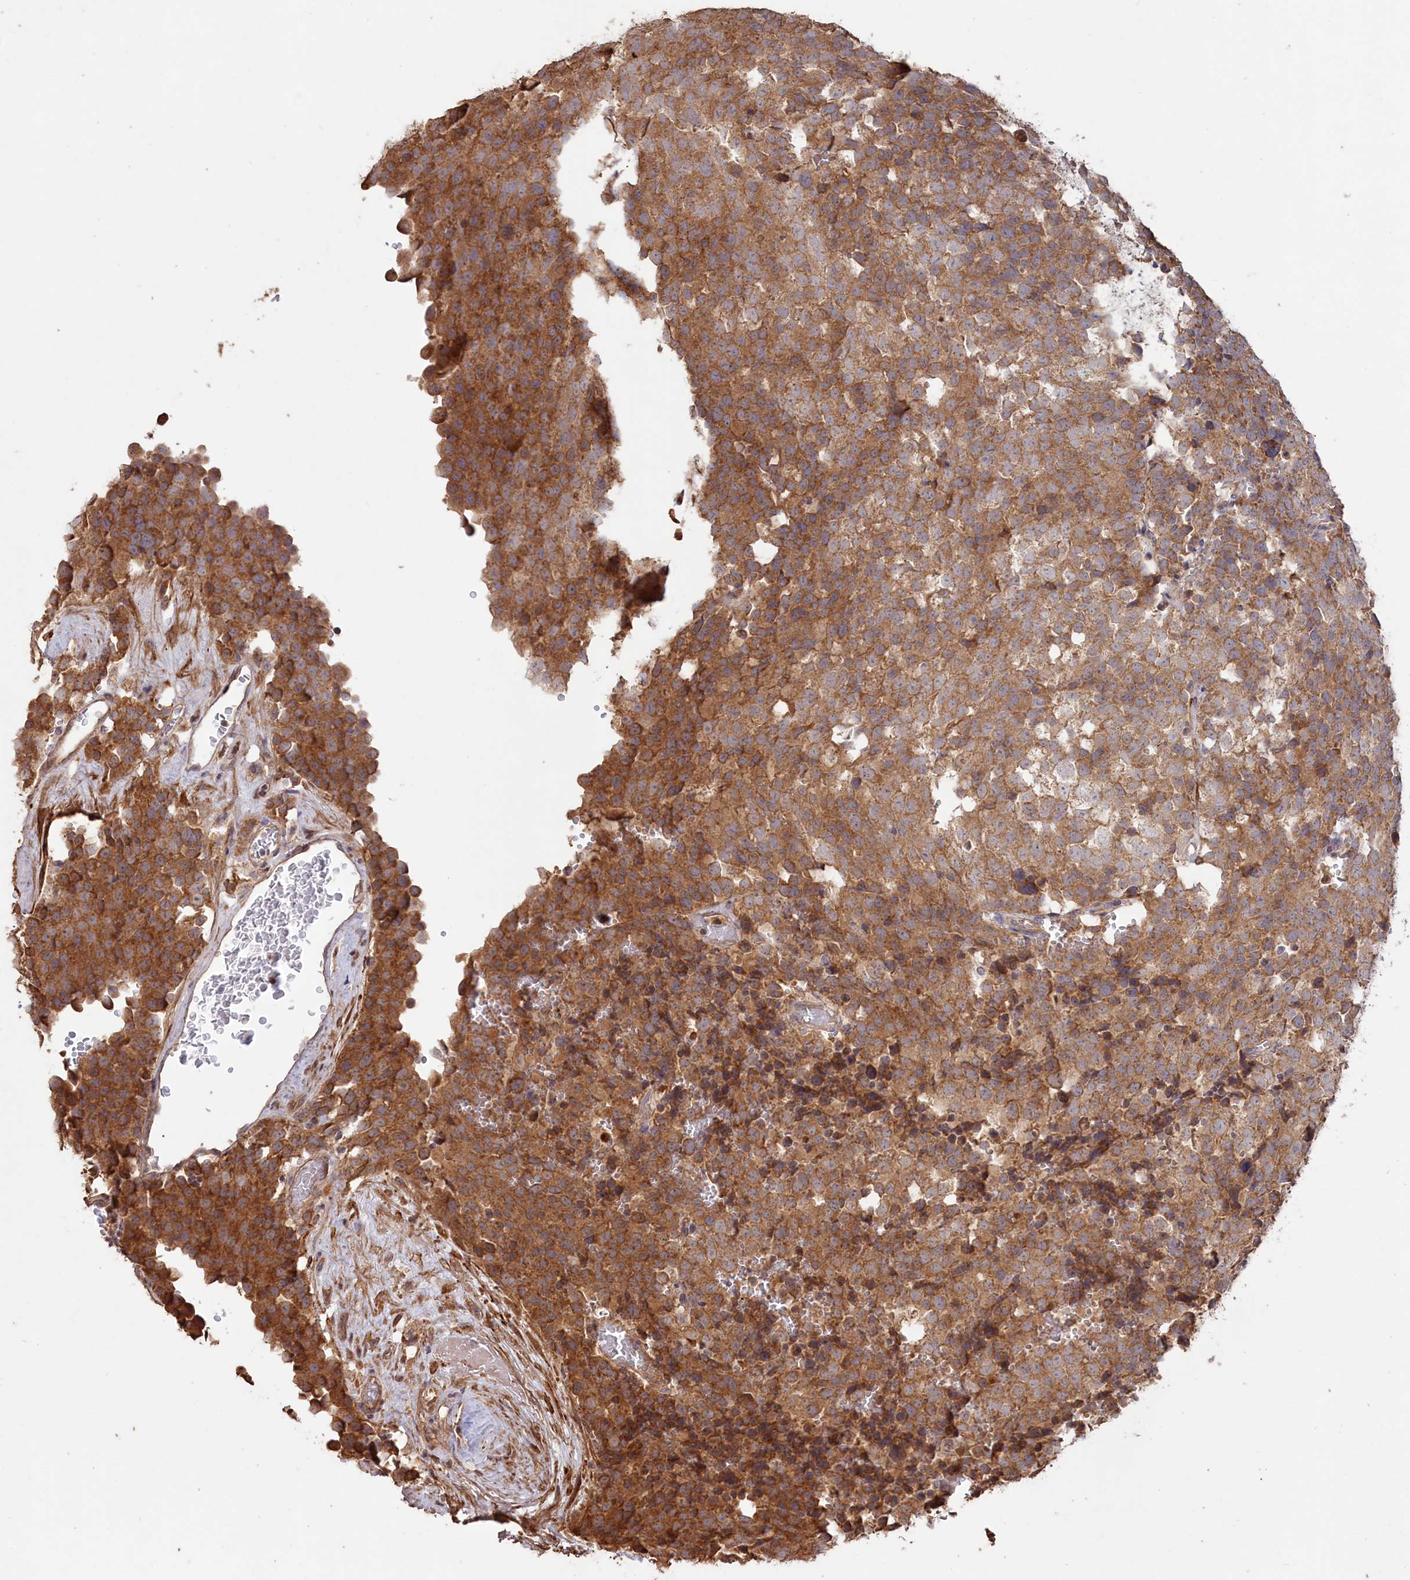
{"staining": {"intensity": "moderate", "quantity": ">75%", "location": "cytoplasmic/membranous"}, "tissue": "testis cancer", "cell_type": "Tumor cells", "image_type": "cancer", "snomed": [{"axis": "morphology", "description": "Seminoma, NOS"}, {"axis": "topography", "description": "Testis"}], "caption": "High-power microscopy captured an immunohistochemistry micrograph of seminoma (testis), revealing moderate cytoplasmic/membranous staining in about >75% of tumor cells.", "gene": "LAYN", "patient": {"sex": "male", "age": 71}}